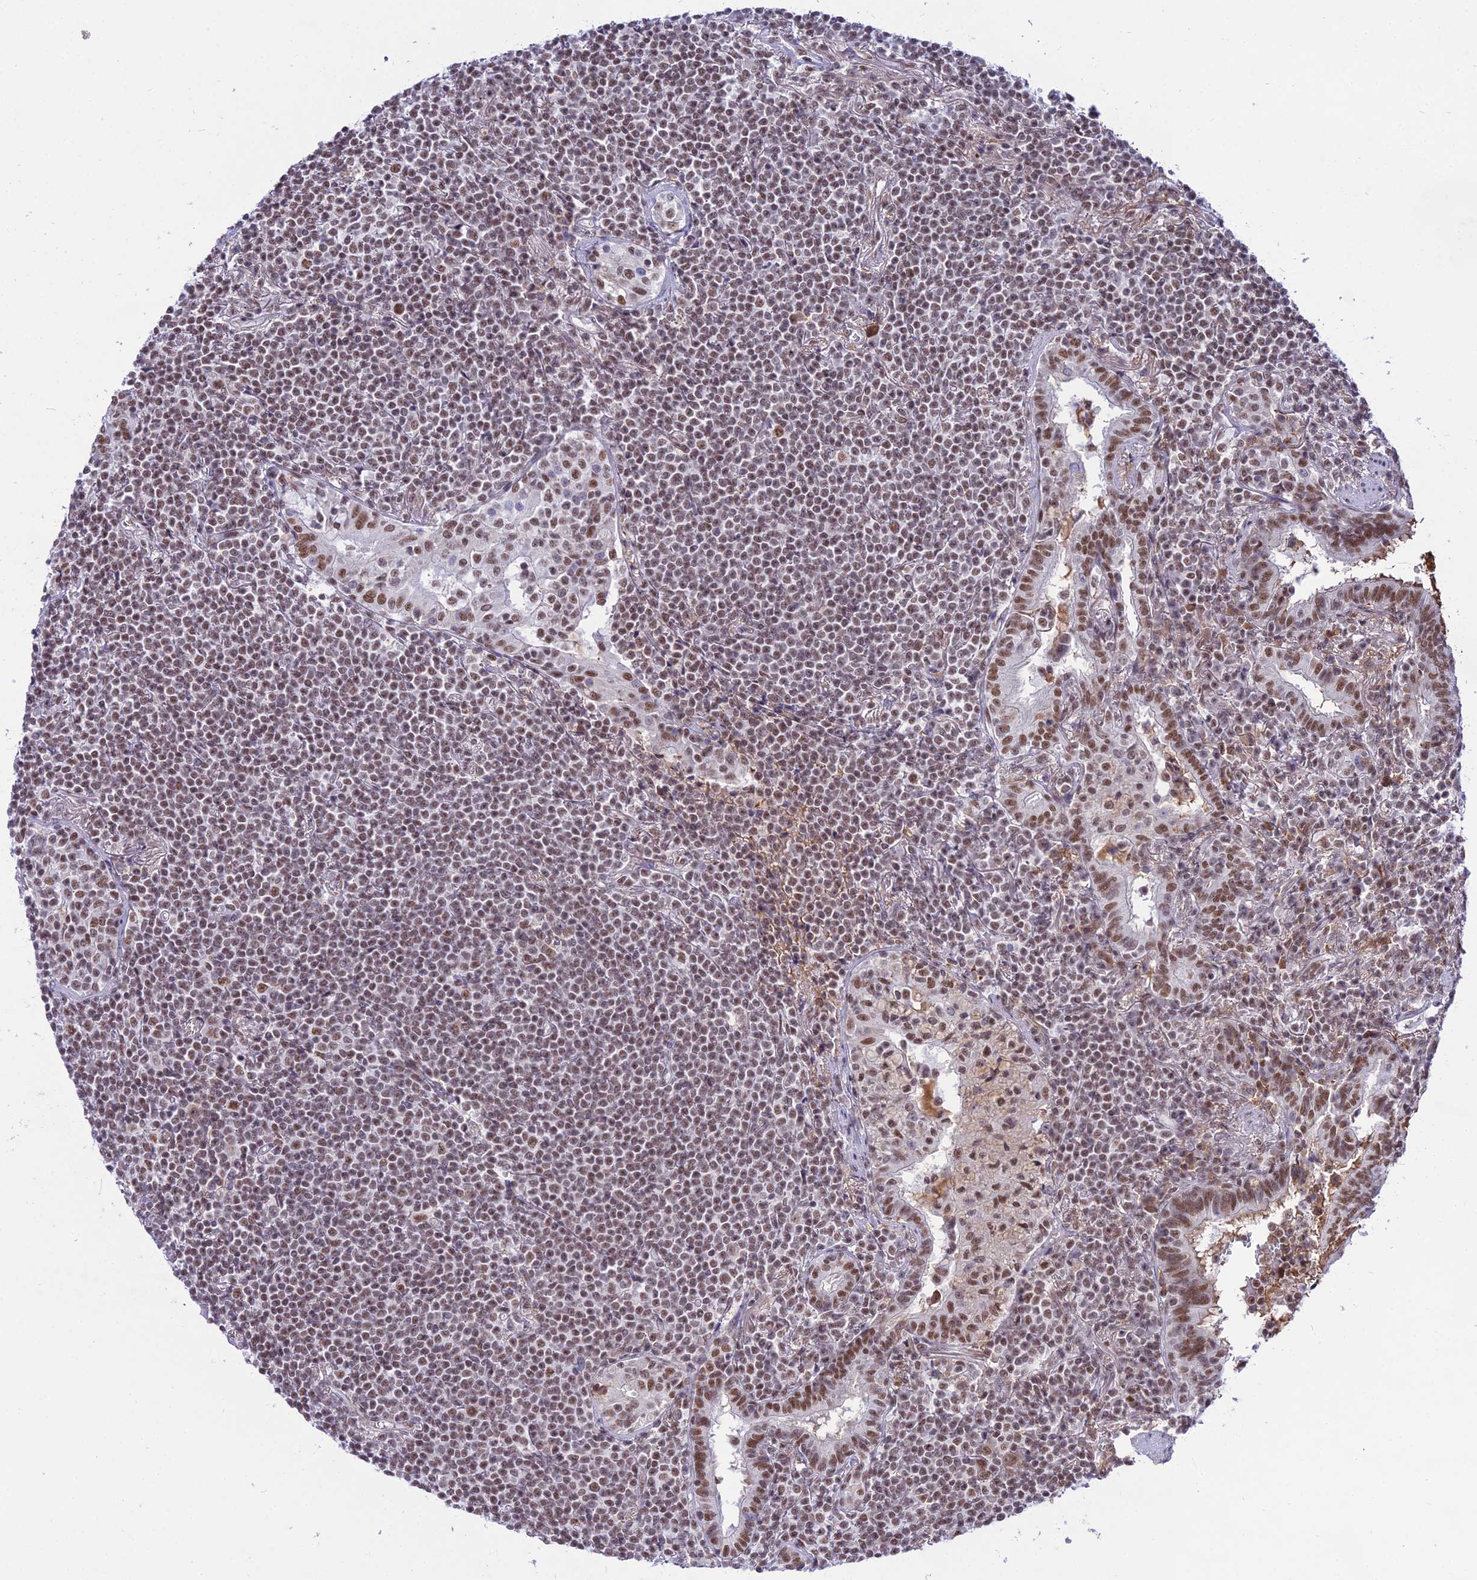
{"staining": {"intensity": "moderate", "quantity": ">75%", "location": "nuclear"}, "tissue": "lymphoma", "cell_type": "Tumor cells", "image_type": "cancer", "snomed": [{"axis": "morphology", "description": "Malignant lymphoma, non-Hodgkin's type, Low grade"}, {"axis": "topography", "description": "Lung"}], "caption": "Low-grade malignant lymphoma, non-Hodgkin's type stained with DAB immunohistochemistry shows medium levels of moderate nuclear positivity in about >75% of tumor cells. (DAB (3,3'-diaminobenzidine) IHC, brown staining for protein, blue staining for nuclei).", "gene": "RBM12", "patient": {"sex": "female", "age": 71}}